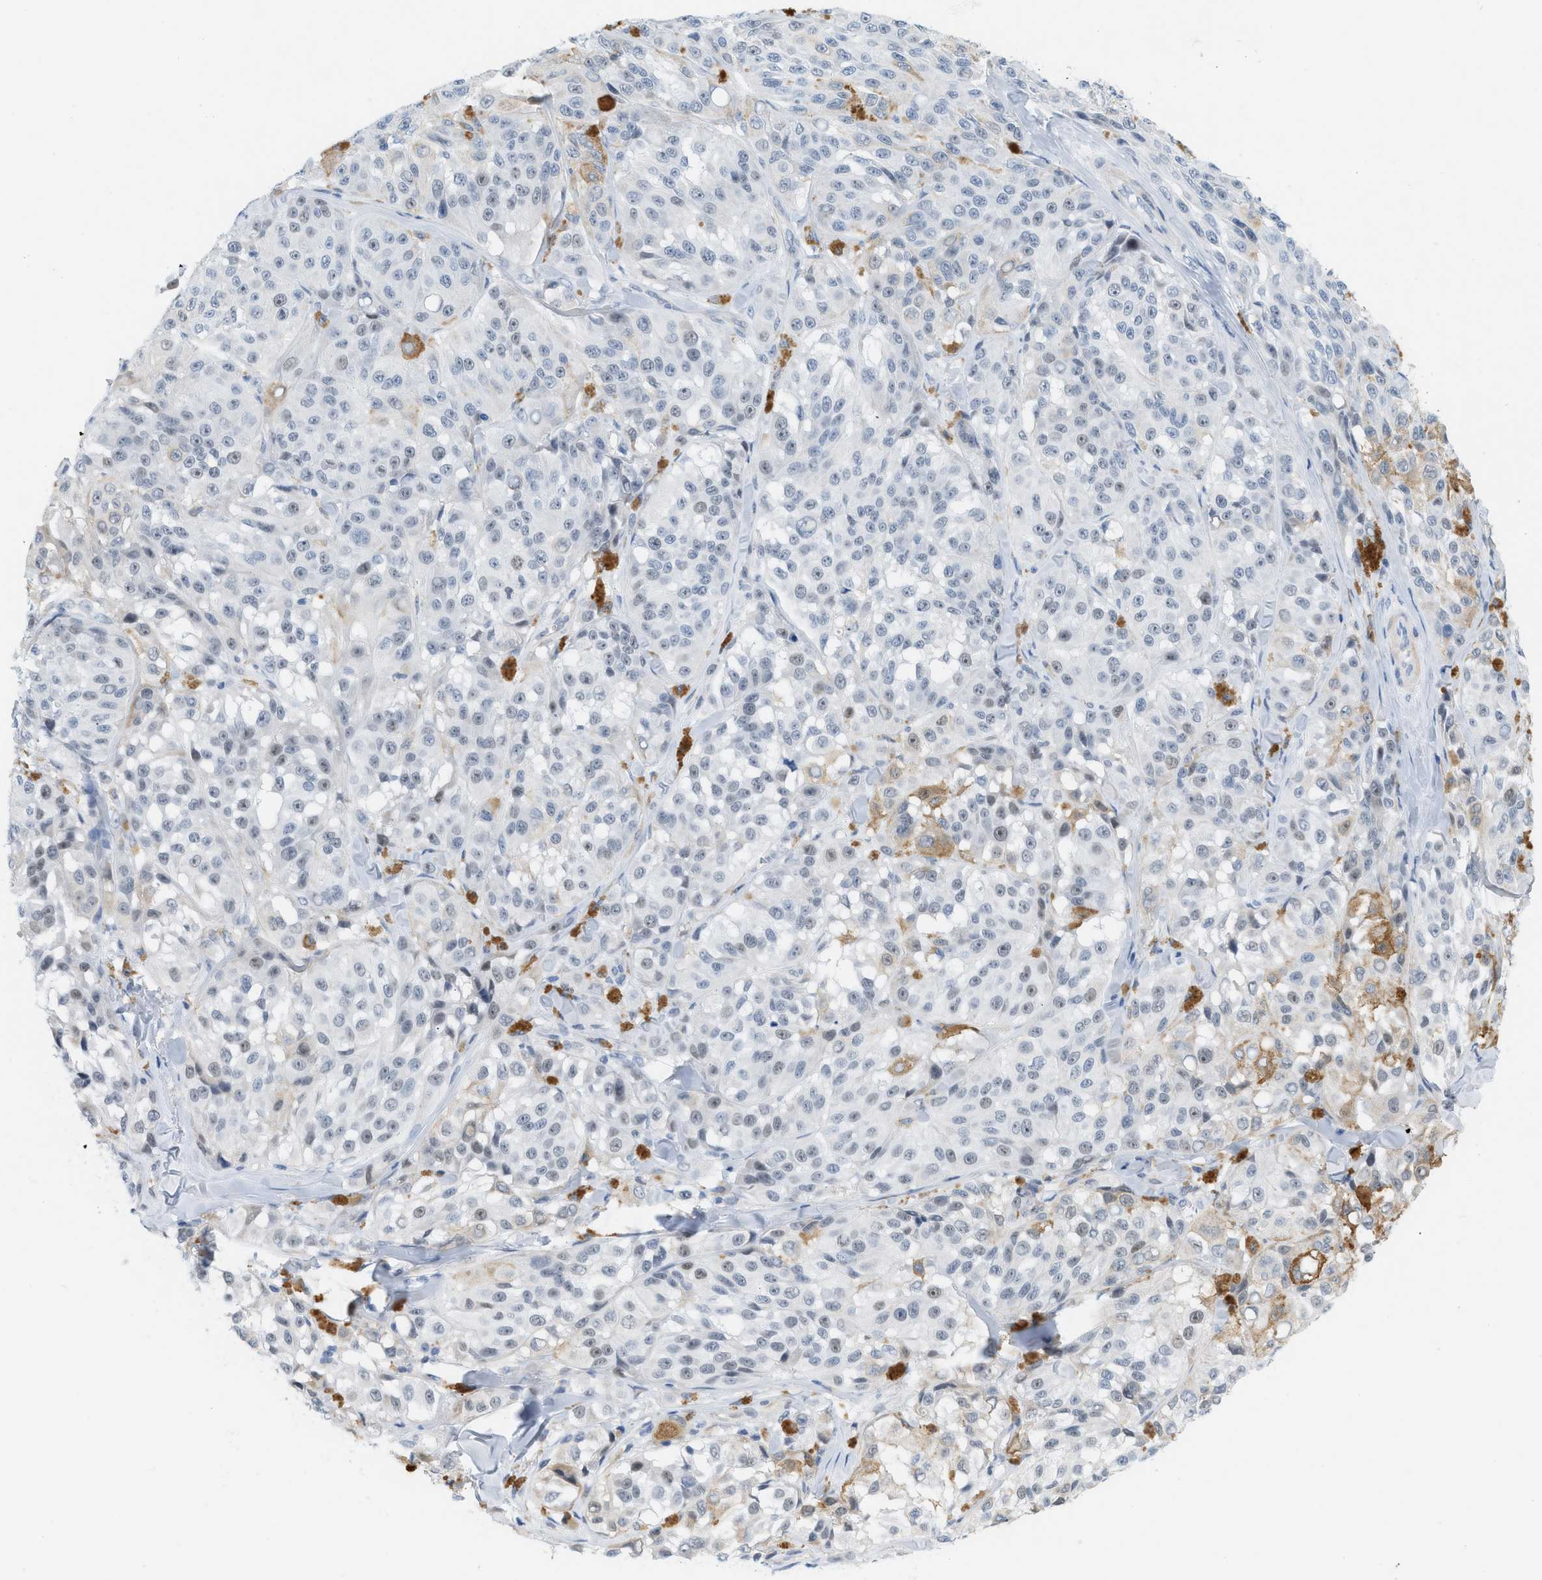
{"staining": {"intensity": "negative", "quantity": "none", "location": "none"}, "tissue": "melanoma", "cell_type": "Tumor cells", "image_type": "cancer", "snomed": [{"axis": "morphology", "description": "Malignant melanoma, NOS"}, {"axis": "topography", "description": "Skin"}], "caption": "A photomicrograph of melanoma stained for a protein displays no brown staining in tumor cells.", "gene": "HLTF", "patient": {"sex": "male", "age": 84}}